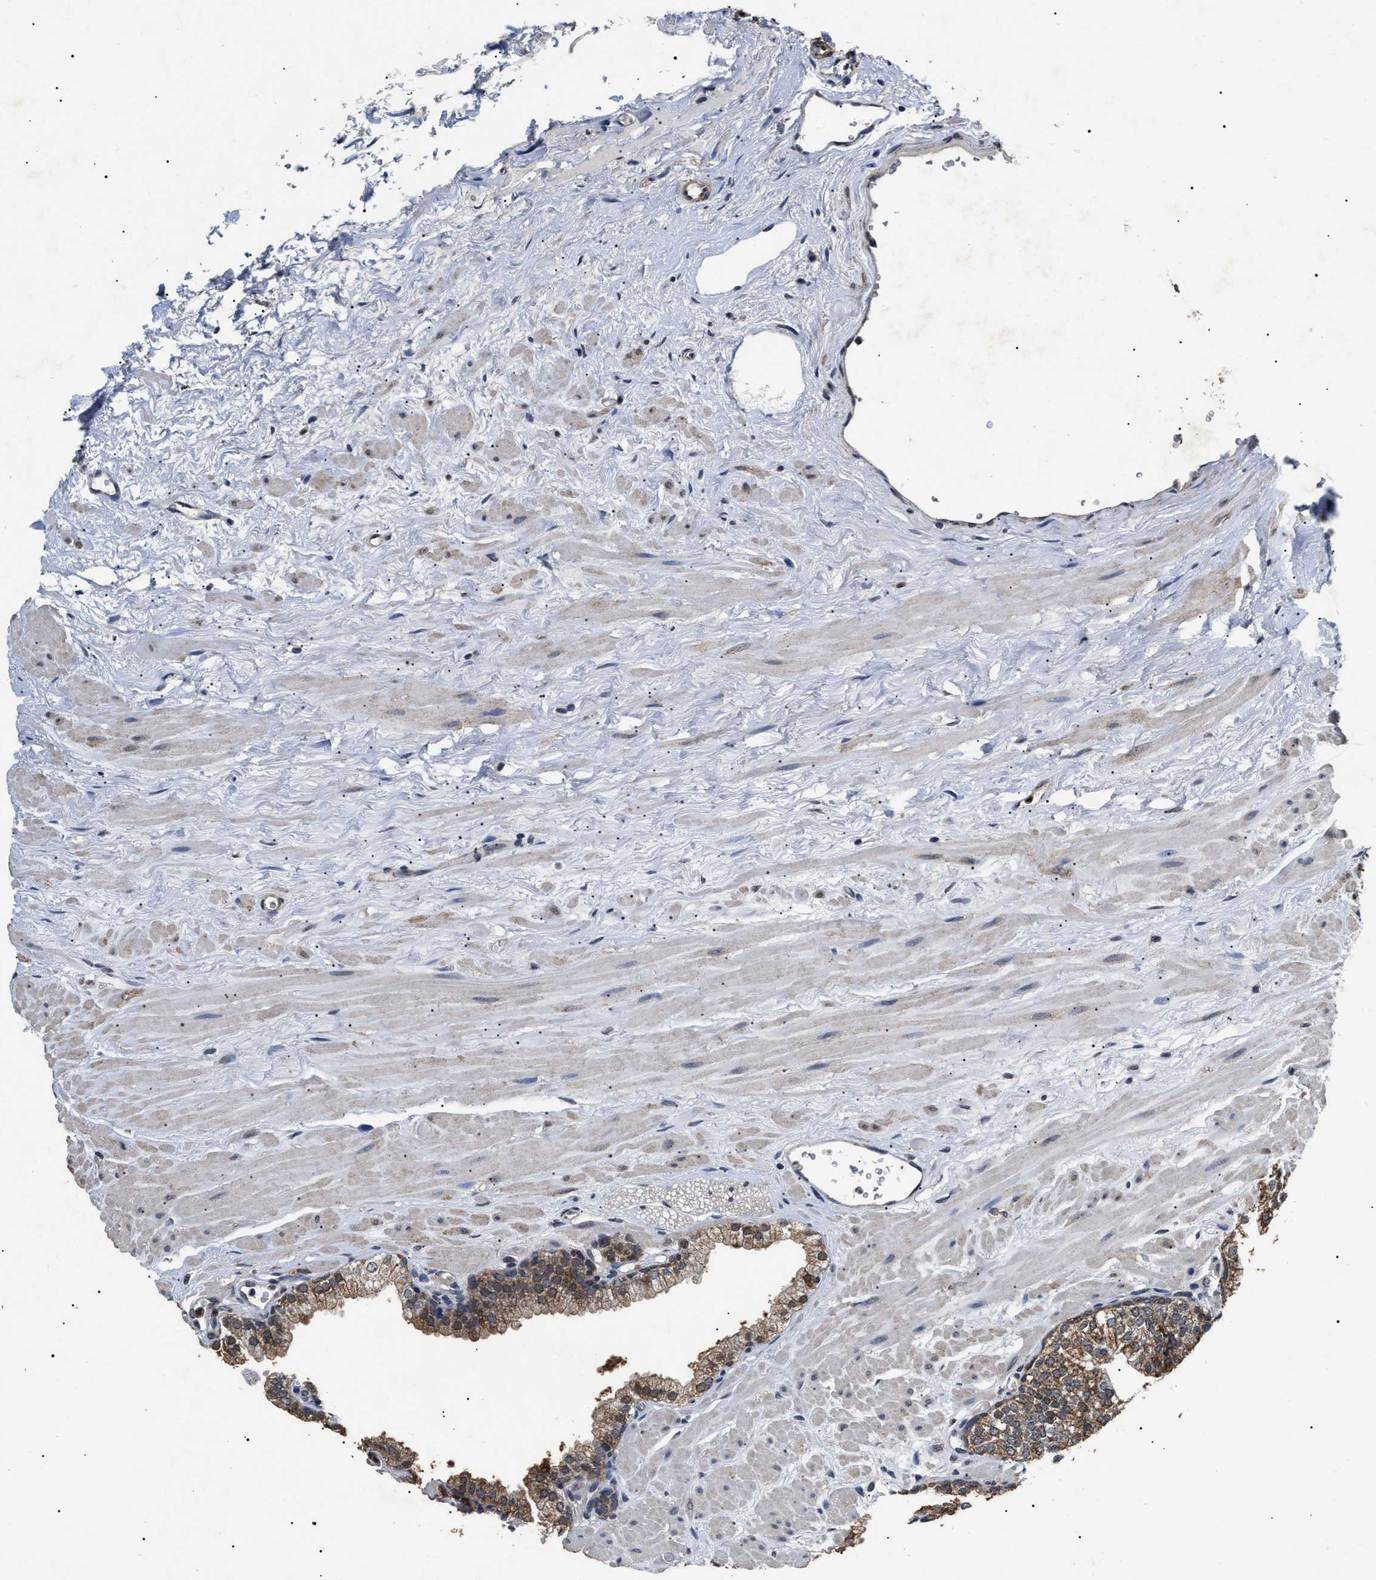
{"staining": {"intensity": "weak", "quantity": ">75%", "location": "cytoplasmic/membranous,nuclear"}, "tissue": "prostate", "cell_type": "Glandular cells", "image_type": "normal", "snomed": [{"axis": "morphology", "description": "Normal tissue, NOS"}, {"axis": "morphology", "description": "Urothelial carcinoma, Low grade"}, {"axis": "topography", "description": "Urinary bladder"}, {"axis": "topography", "description": "Prostate"}], "caption": "Prostate stained with immunohistochemistry (IHC) displays weak cytoplasmic/membranous,nuclear positivity in approximately >75% of glandular cells.", "gene": "ANP32E", "patient": {"sex": "male", "age": 60}}